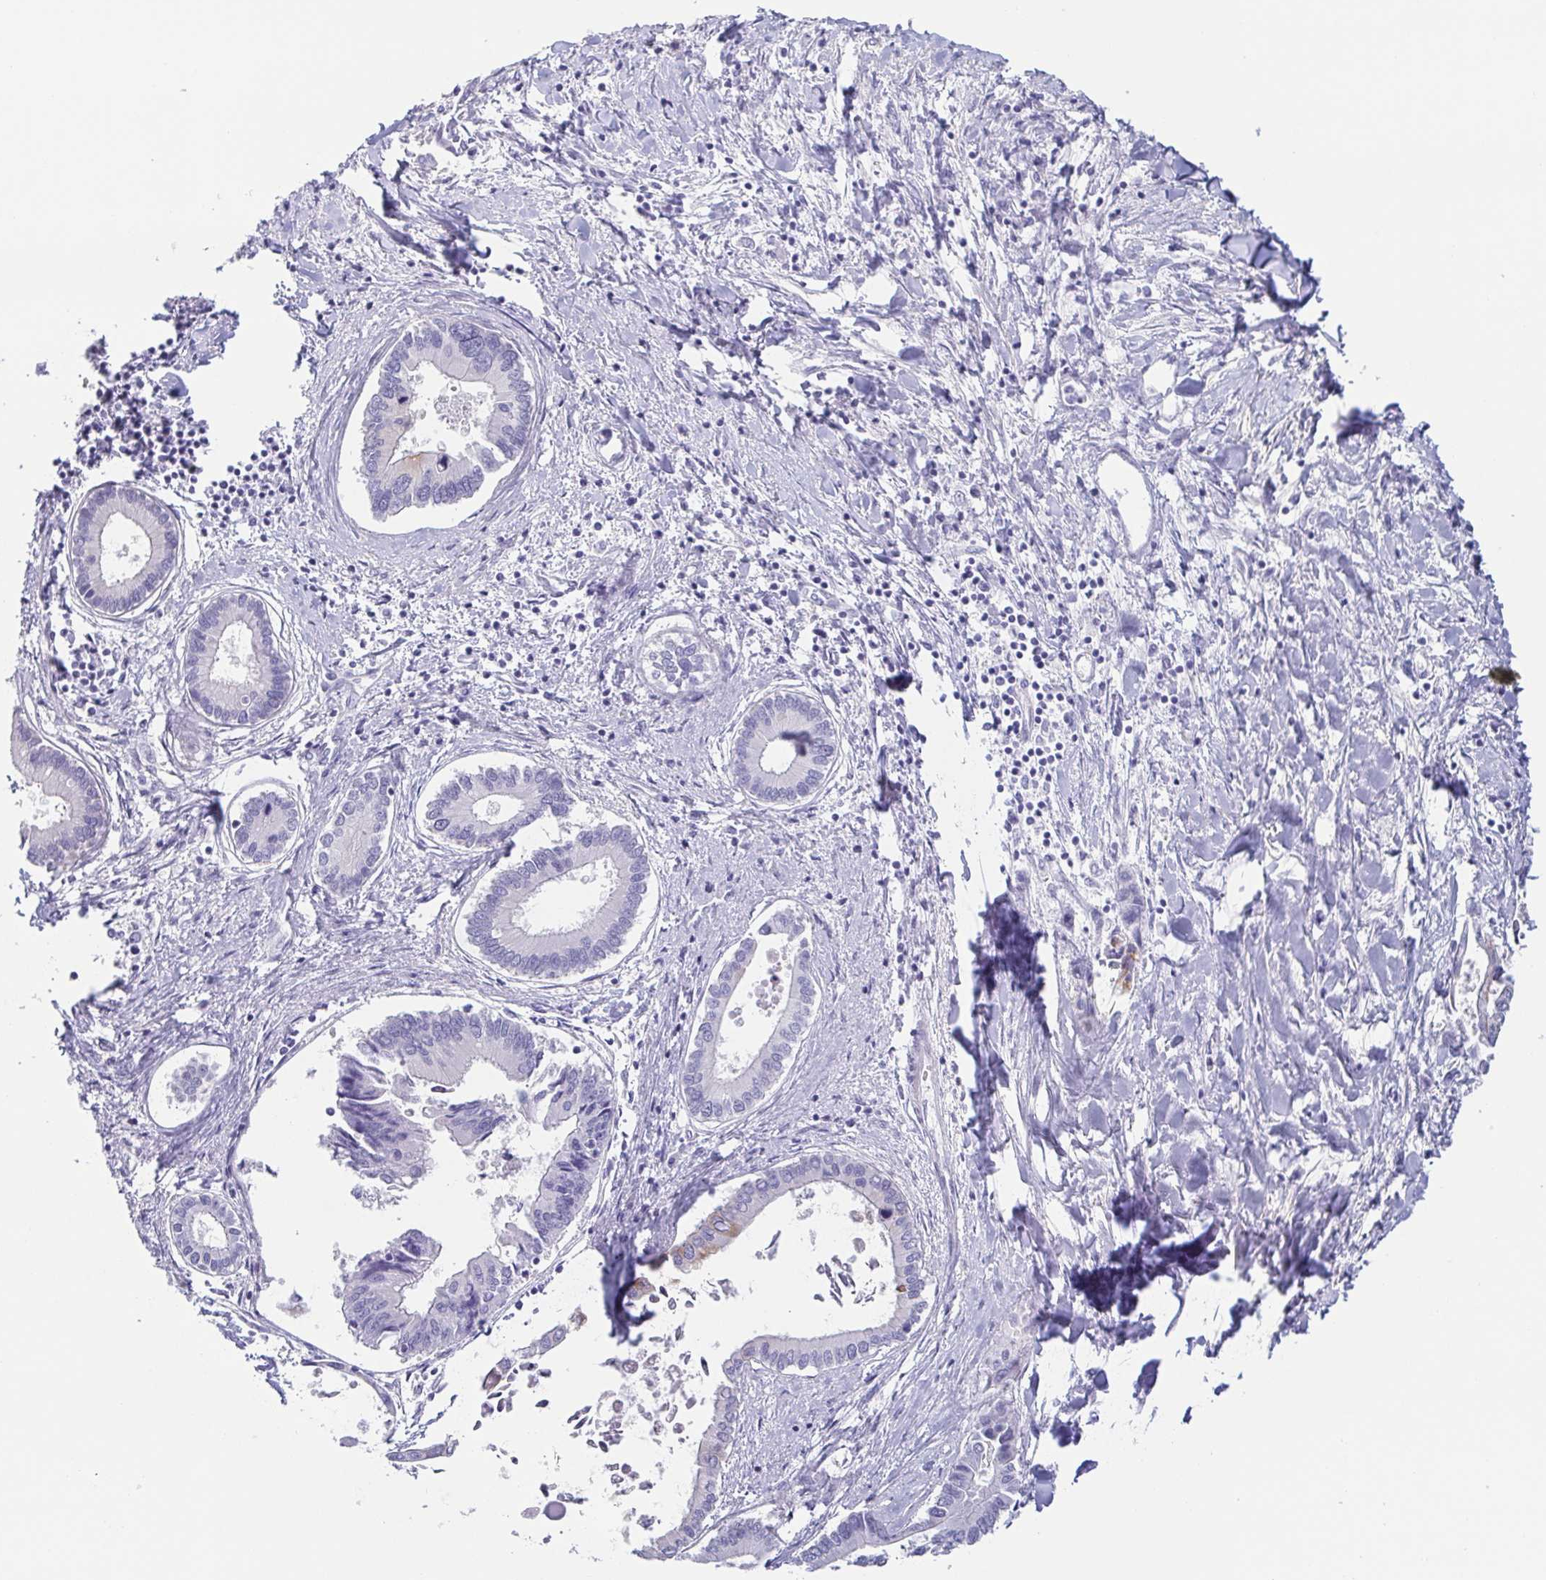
{"staining": {"intensity": "negative", "quantity": "none", "location": "none"}, "tissue": "liver cancer", "cell_type": "Tumor cells", "image_type": "cancer", "snomed": [{"axis": "morphology", "description": "Cholangiocarcinoma"}, {"axis": "topography", "description": "Liver"}], "caption": "The micrograph displays no staining of tumor cells in liver cholangiocarcinoma.", "gene": "PRR4", "patient": {"sex": "male", "age": 66}}